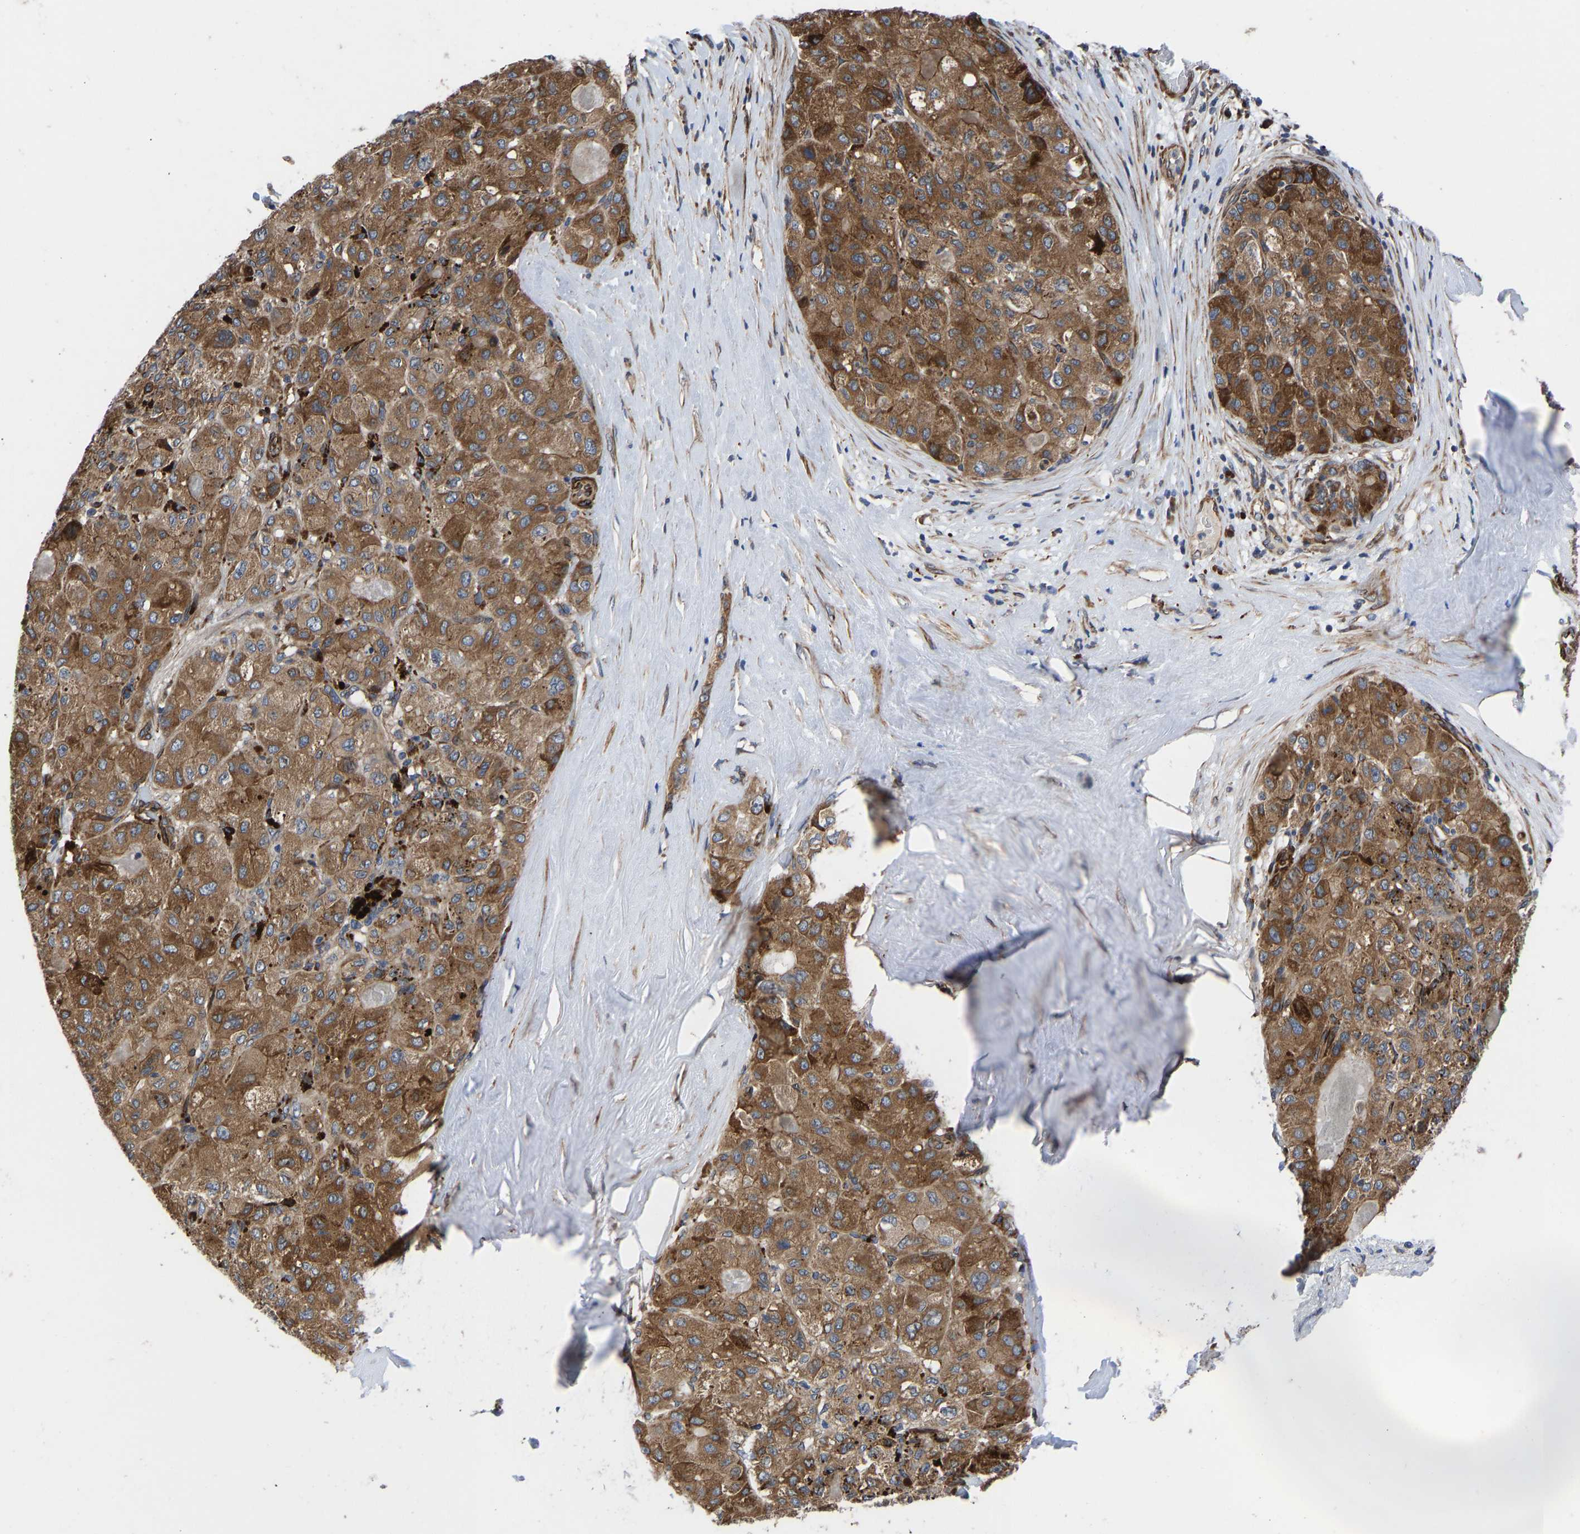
{"staining": {"intensity": "moderate", "quantity": ">75%", "location": "cytoplasmic/membranous"}, "tissue": "liver cancer", "cell_type": "Tumor cells", "image_type": "cancer", "snomed": [{"axis": "morphology", "description": "Carcinoma, Hepatocellular, NOS"}, {"axis": "topography", "description": "Liver"}], "caption": "High-magnification brightfield microscopy of liver cancer (hepatocellular carcinoma) stained with DAB (3,3'-diaminobenzidine) (brown) and counterstained with hematoxylin (blue). tumor cells exhibit moderate cytoplasmic/membranous staining is appreciated in approximately>75% of cells. (DAB = brown stain, brightfield microscopy at high magnification).", "gene": "TMEM38B", "patient": {"sex": "male", "age": 80}}